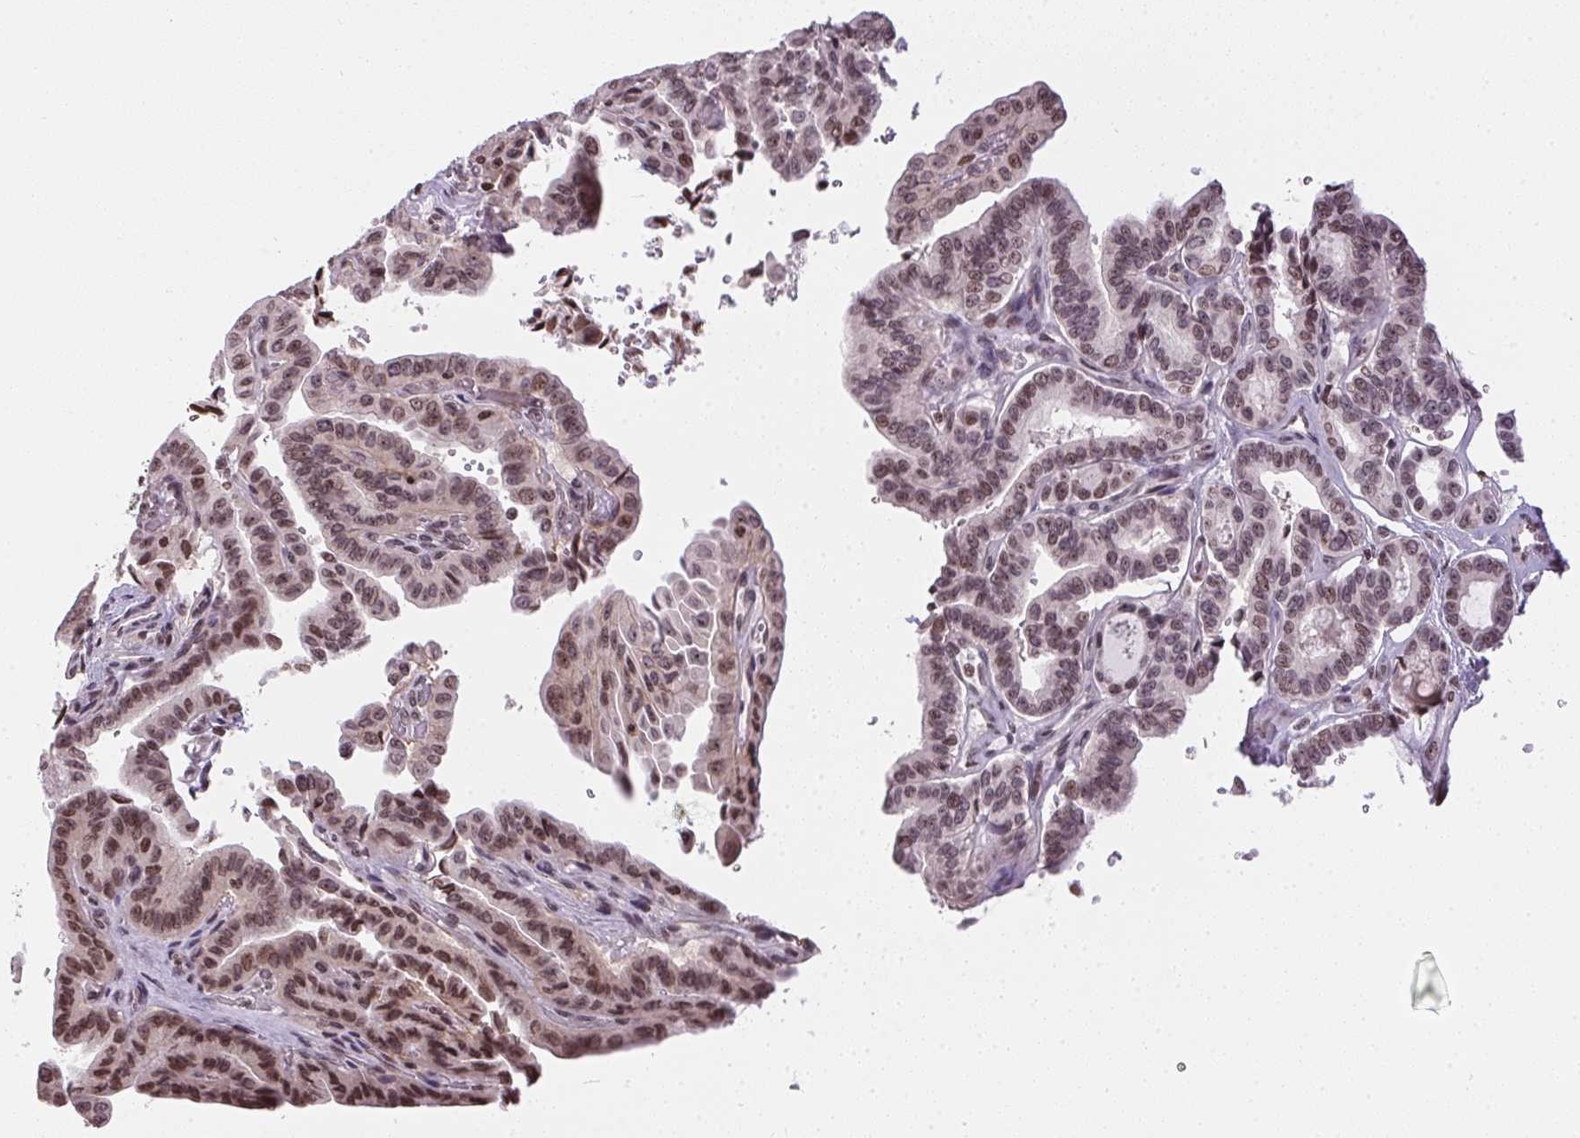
{"staining": {"intensity": "moderate", "quantity": ">75%", "location": "nuclear"}, "tissue": "thyroid cancer", "cell_type": "Tumor cells", "image_type": "cancer", "snomed": [{"axis": "morphology", "description": "Papillary adenocarcinoma, NOS"}, {"axis": "topography", "description": "Thyroid gland"}], "caption": "Approximately >75% of tumor cells in thyroid papillary adenocarcinoma reveal moderate nuclear protein positivity as visualized by brown immunohistochemical staining.", "gene": "RNF181", "patient": {"sex": "male", "age": 87}}